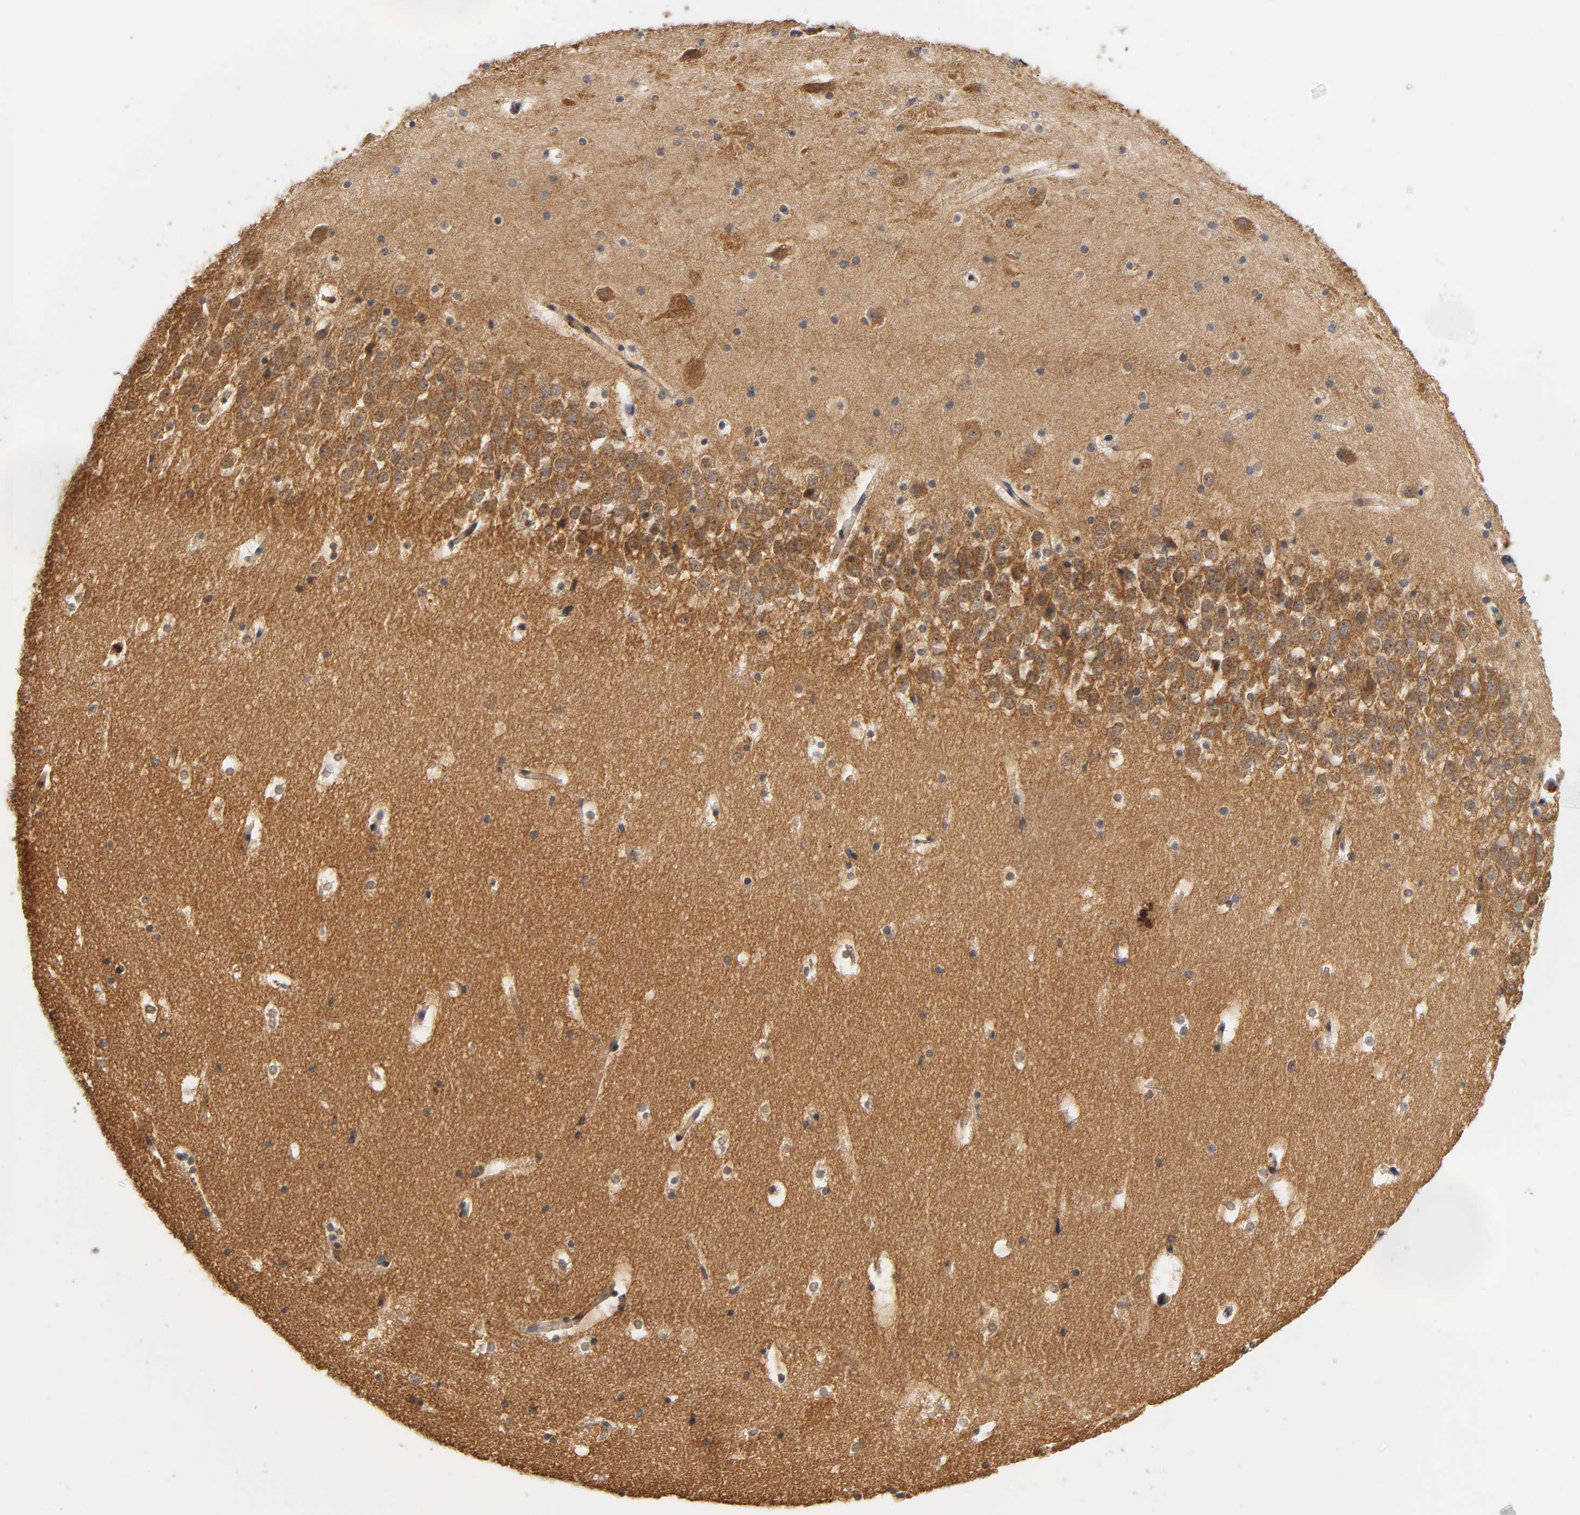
{"staining": {"intensity": "moderate", "quantity": "25%-75%", "location": "cytoplasmic/membranous"}, "tissue": "hippocampus", "cell_type": "Glial cells", "image_type": "normal", "snomed": [{"axis": "morphology", "description": "Normal tissue, NOS"}, {"axis": "topography", "description": "Hippocampus"}], "caption": "Moderate cytoplasmic/membranous protein staining is seen in about 25%-75% of glial cells in hippocampus. (IHC, brightfield microscopy, high magnification).", "gene": "SCAP", "patient": {"sex": "male", "age": 45}}